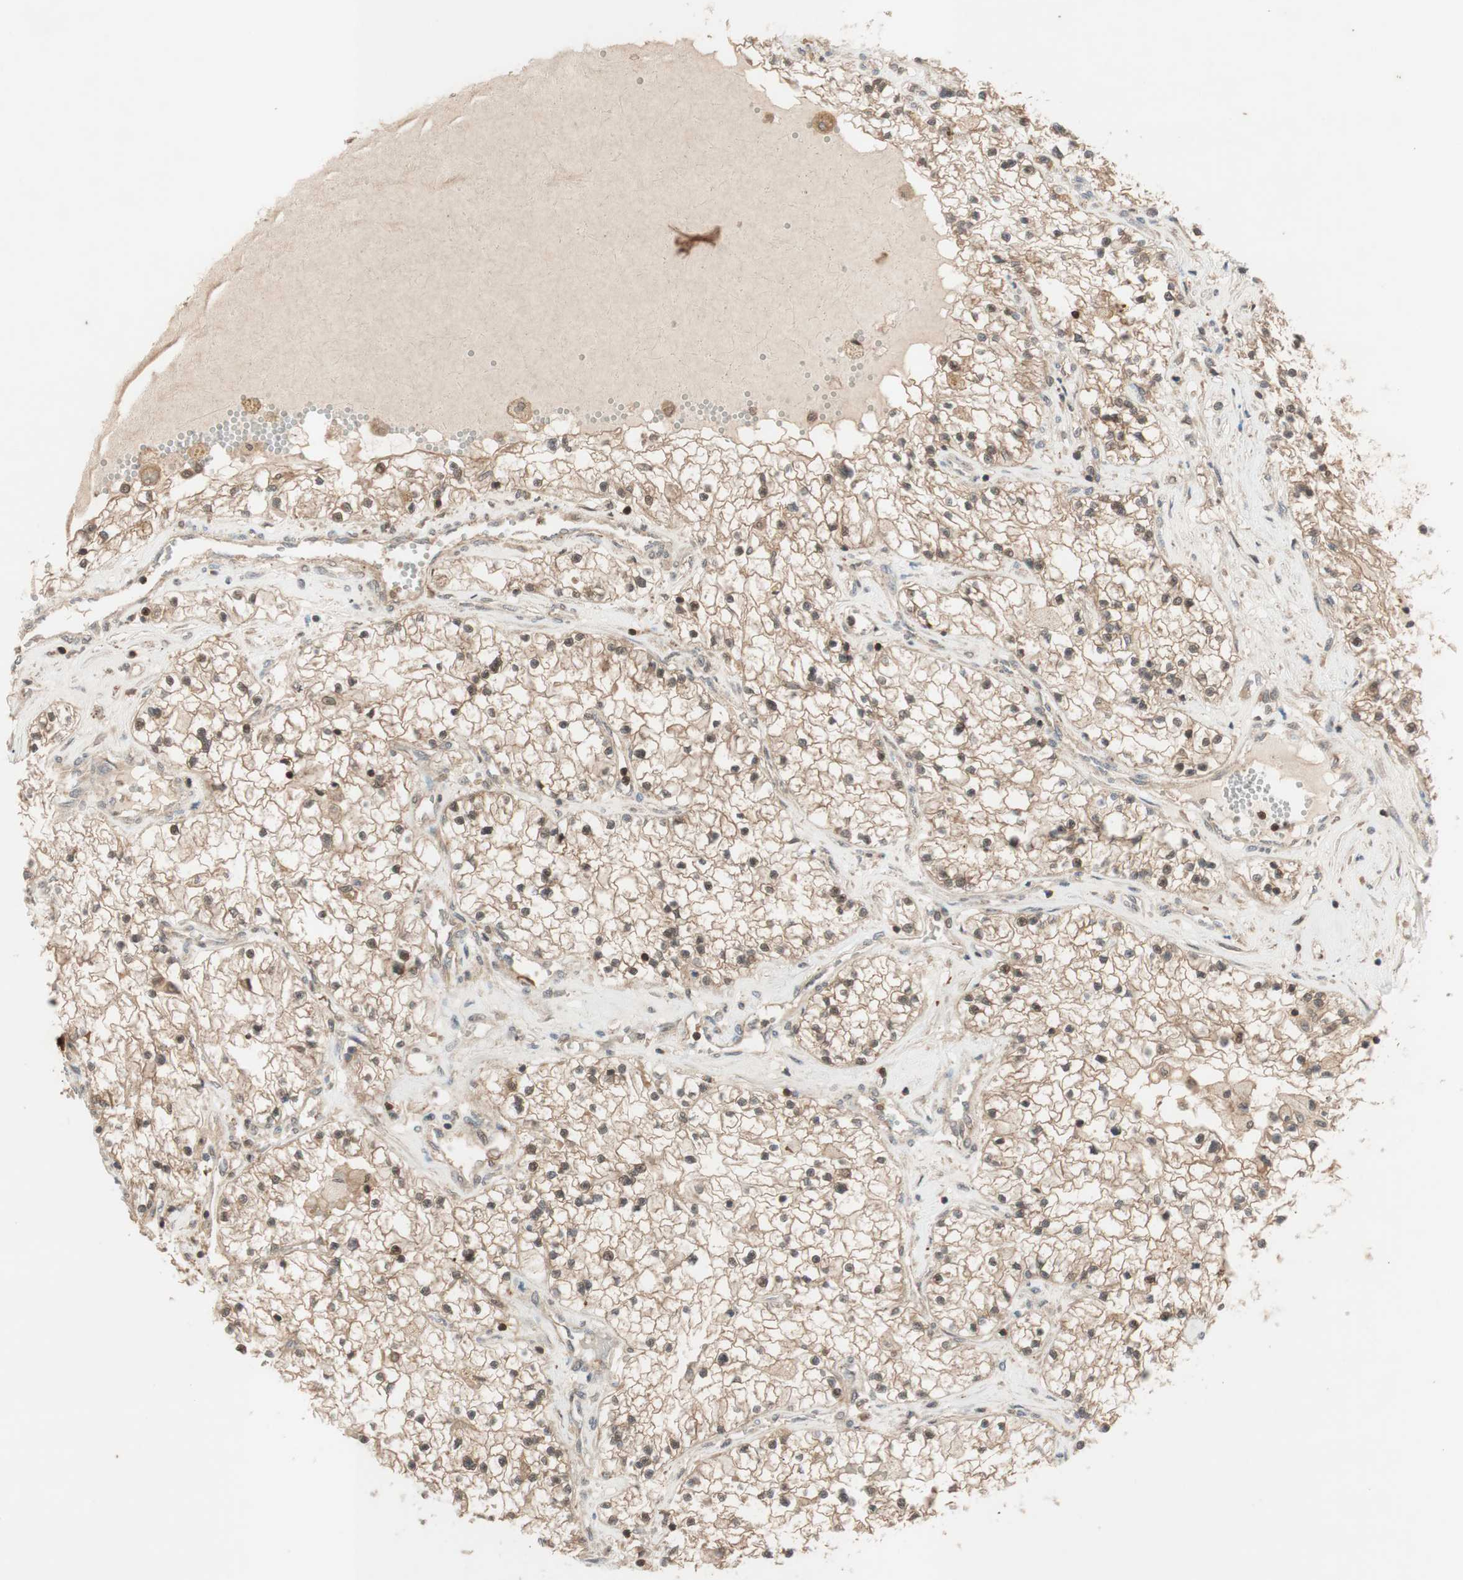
{"staining": {"intensity": "moderate", "quantity": ">75%", "location": "cytoplasmic/membranous"}, "tissue": "renal cancer", "cell_type": "Tumor cells", "image_type": "cancer", "snomed": [{"axis": "morphology", "description": "Adenocarcinoma, NOS"}, {"axis": "topography", "description": "Kidney"}], "caption": "Protein staining reveals moderate cytoplasmic/membranous positivity in approximately >75% of tumor cells in renal cancer.", "gene": "EPHA8", "patient": {"sex": "male", "age": 68}}